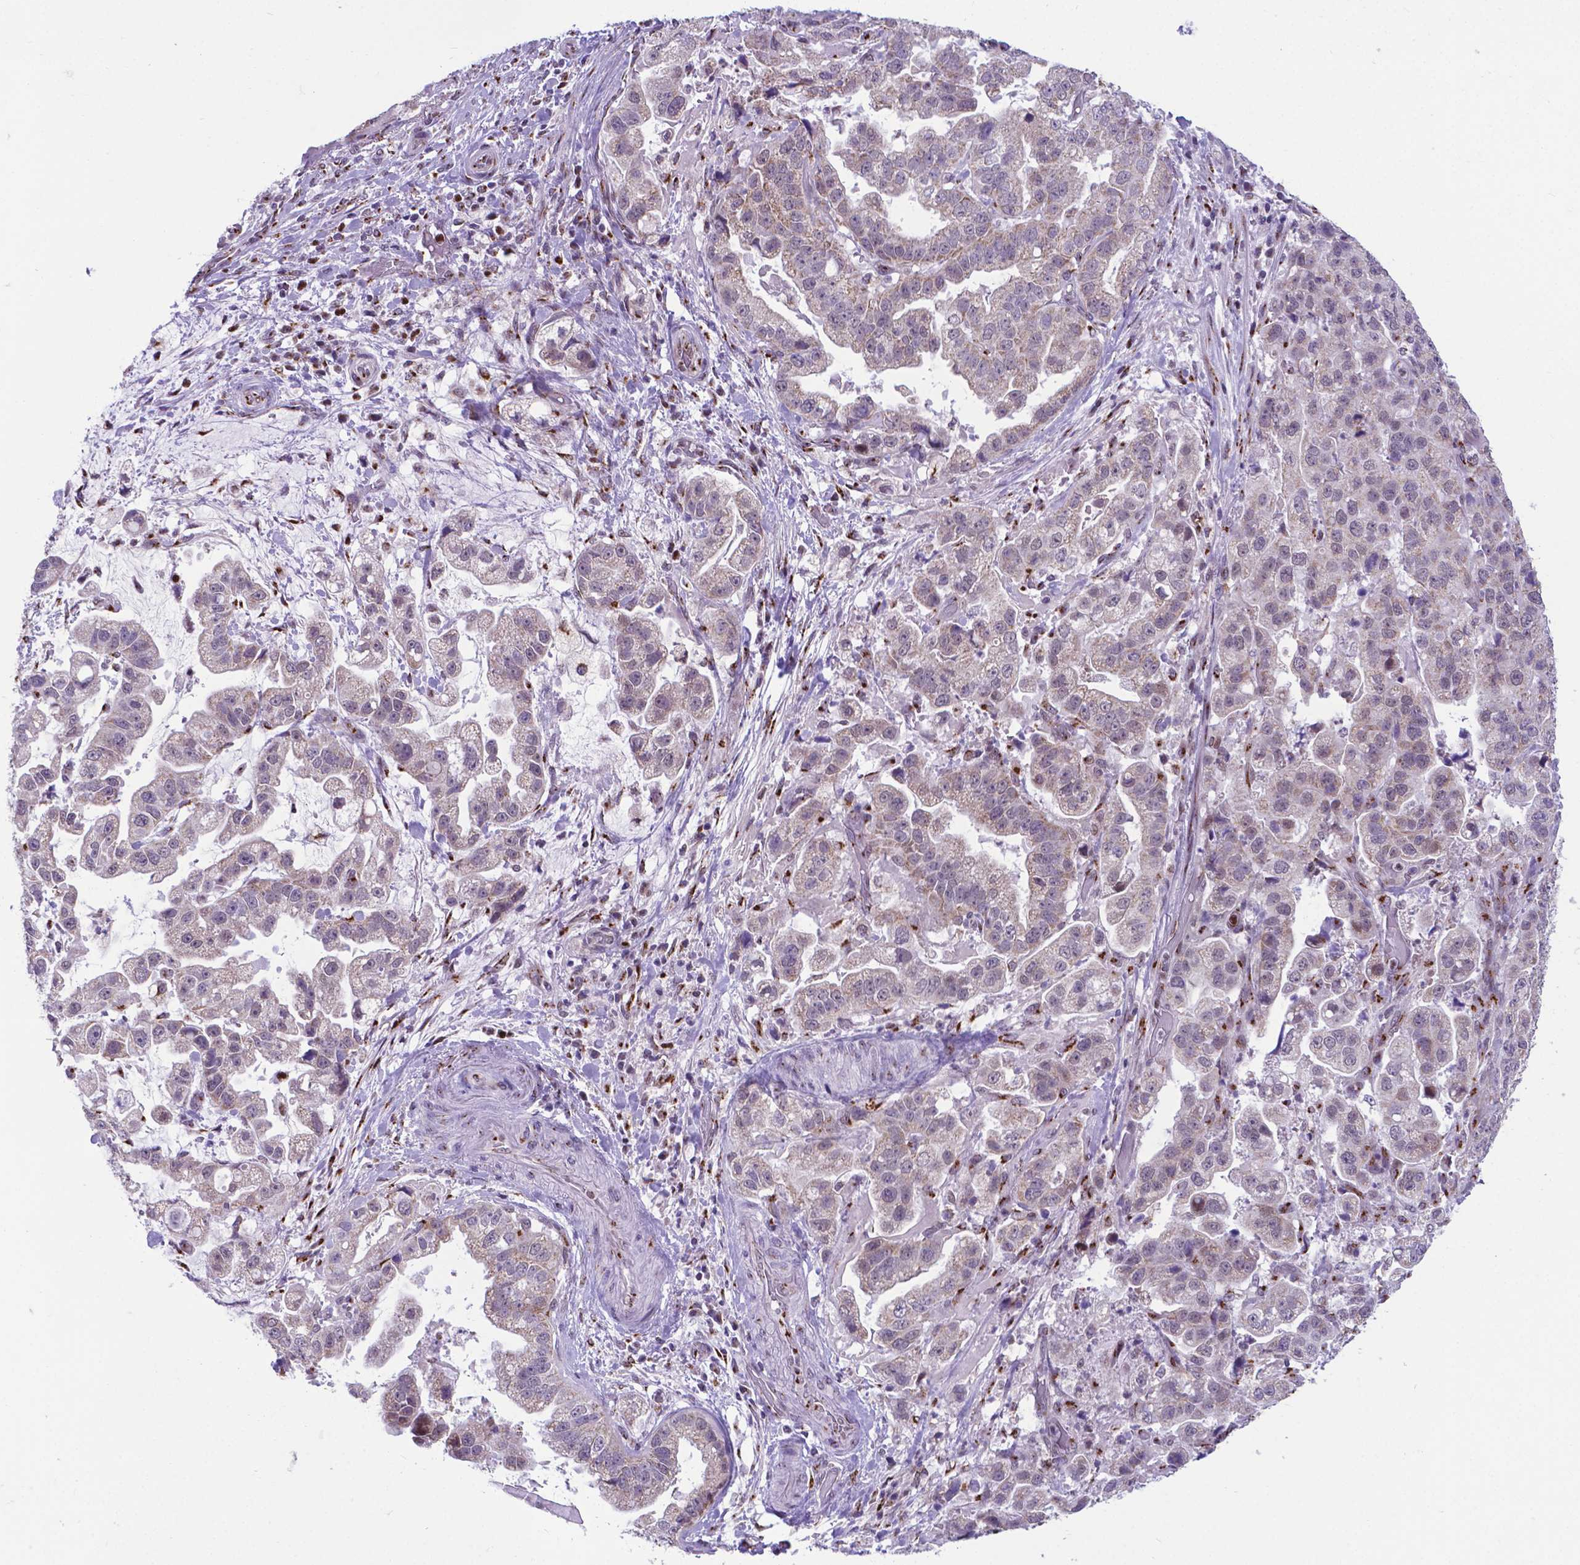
{"staining": {"intensity": "weak", "quantity": "25%-75%", "location": "cytoplasmic/membranous"}, "tissue": "stomach cancer", "cell_type": "Tumor cells", "image_type": "cancer", "snomed": [{"axis": "morphology", "description": "Adenocarcinoma, NOS"}, {"axis": "topography", "description": "Stomach"}], "caption": "Immunohistochemistry (IHC) micrograph of stomach cancer (adenocarcinoma) stained for a protein (brown), which demonstrates low levels of weak cytoplasmic/membranous positivity in approximately 25%-75% of tumor cells.", "gene": "MRPL10", "patient": {"sex": "male", "age": 59}}